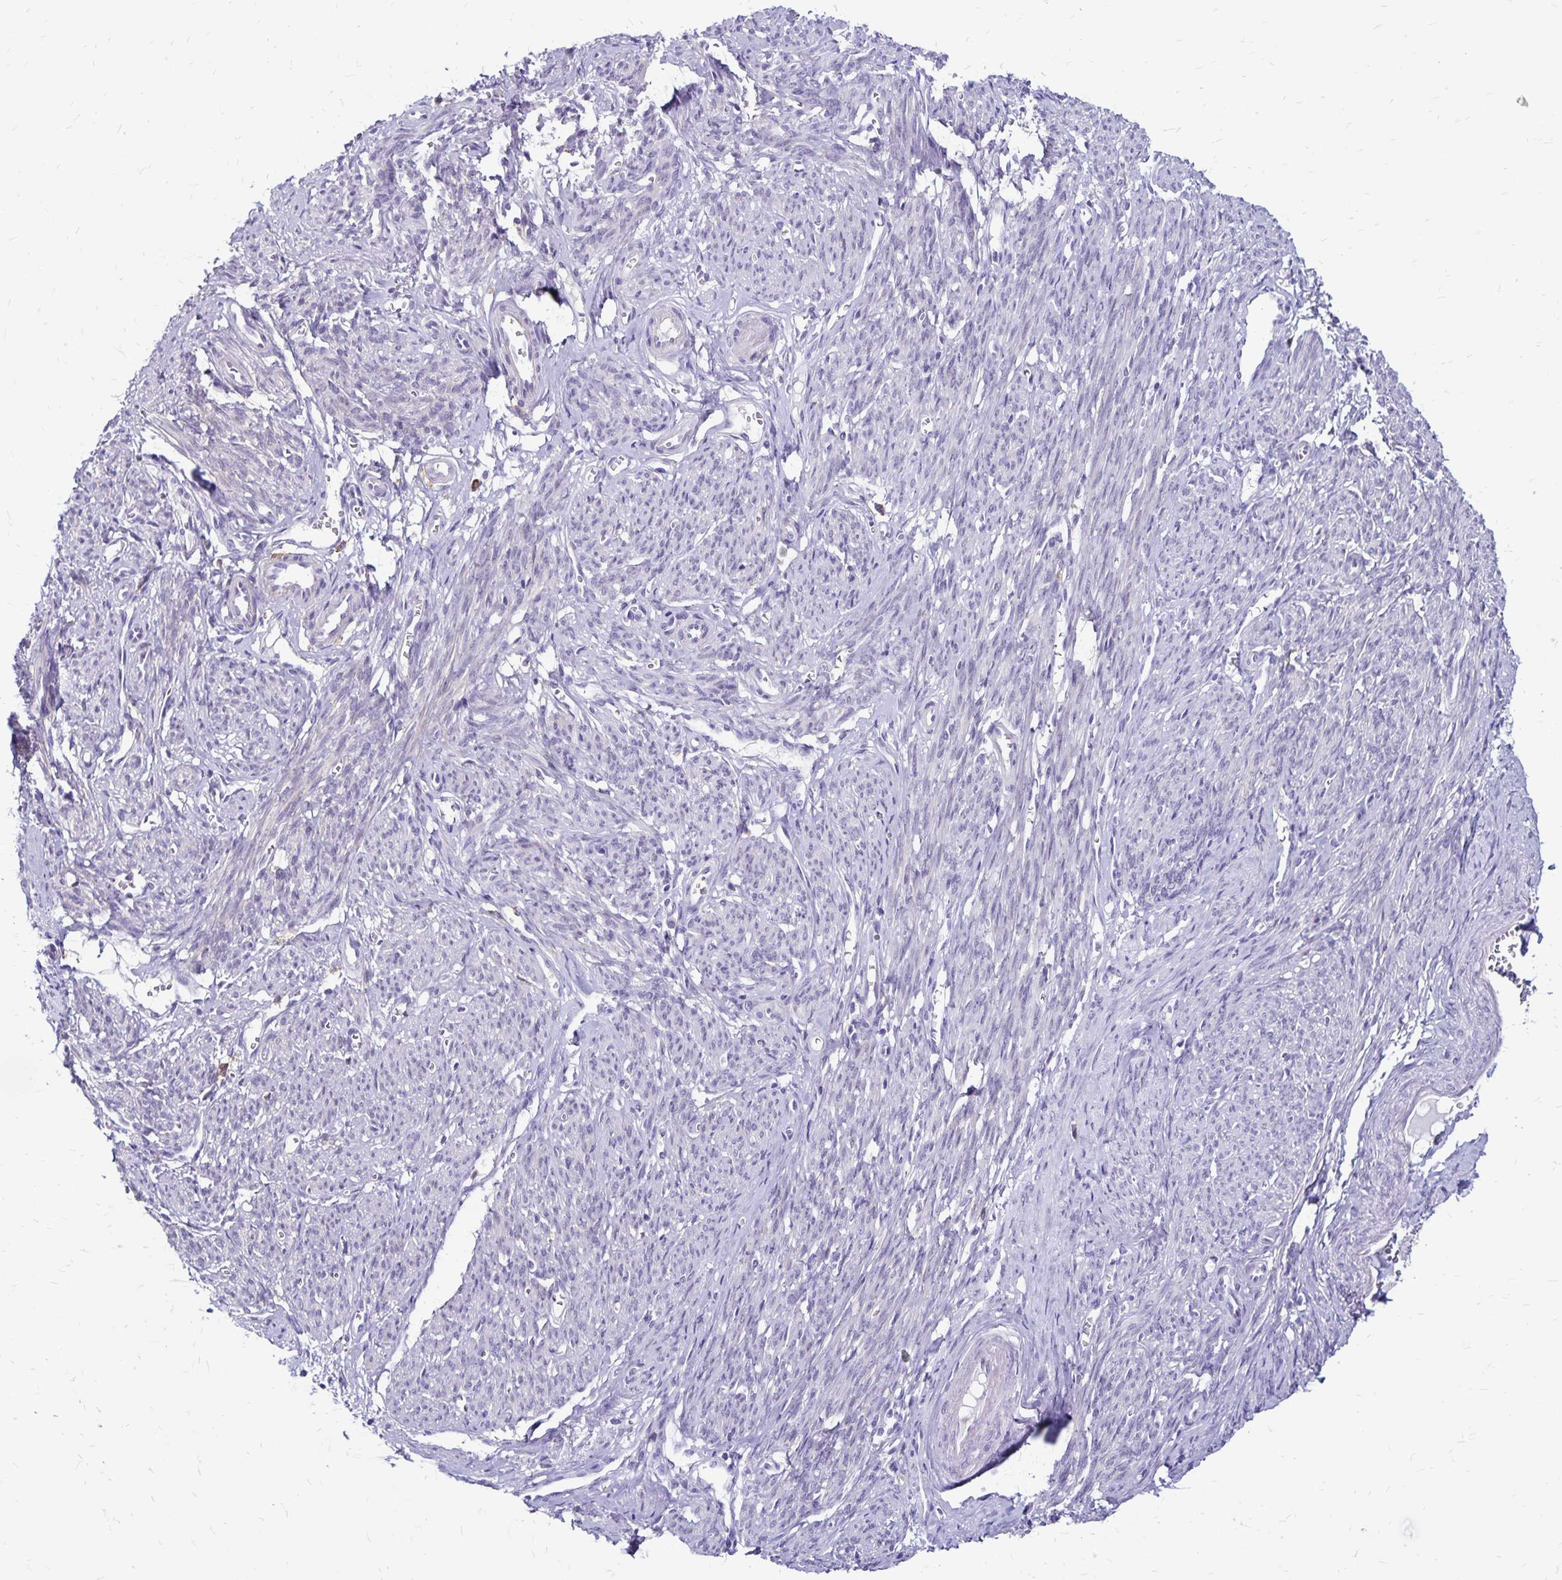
{"staining": {"intensity": "negative", "quantity": "none", "location": "none"}, "tissue": "smooth muscle", "cell_type": "Smooth muscle cells", "image_type": "normal", "snomed": [{"axis": "morphology", "description": "Normal tissue, NOS"}, {"axis": "topography", "description": "Smooth muscle"}], "caption": "This is an IHC image of unremarkable human smooth muscle. There is no expression in smooth muscle cells.", "gene": "TNS3", "patient": {"sex": "female", "age": 65}}